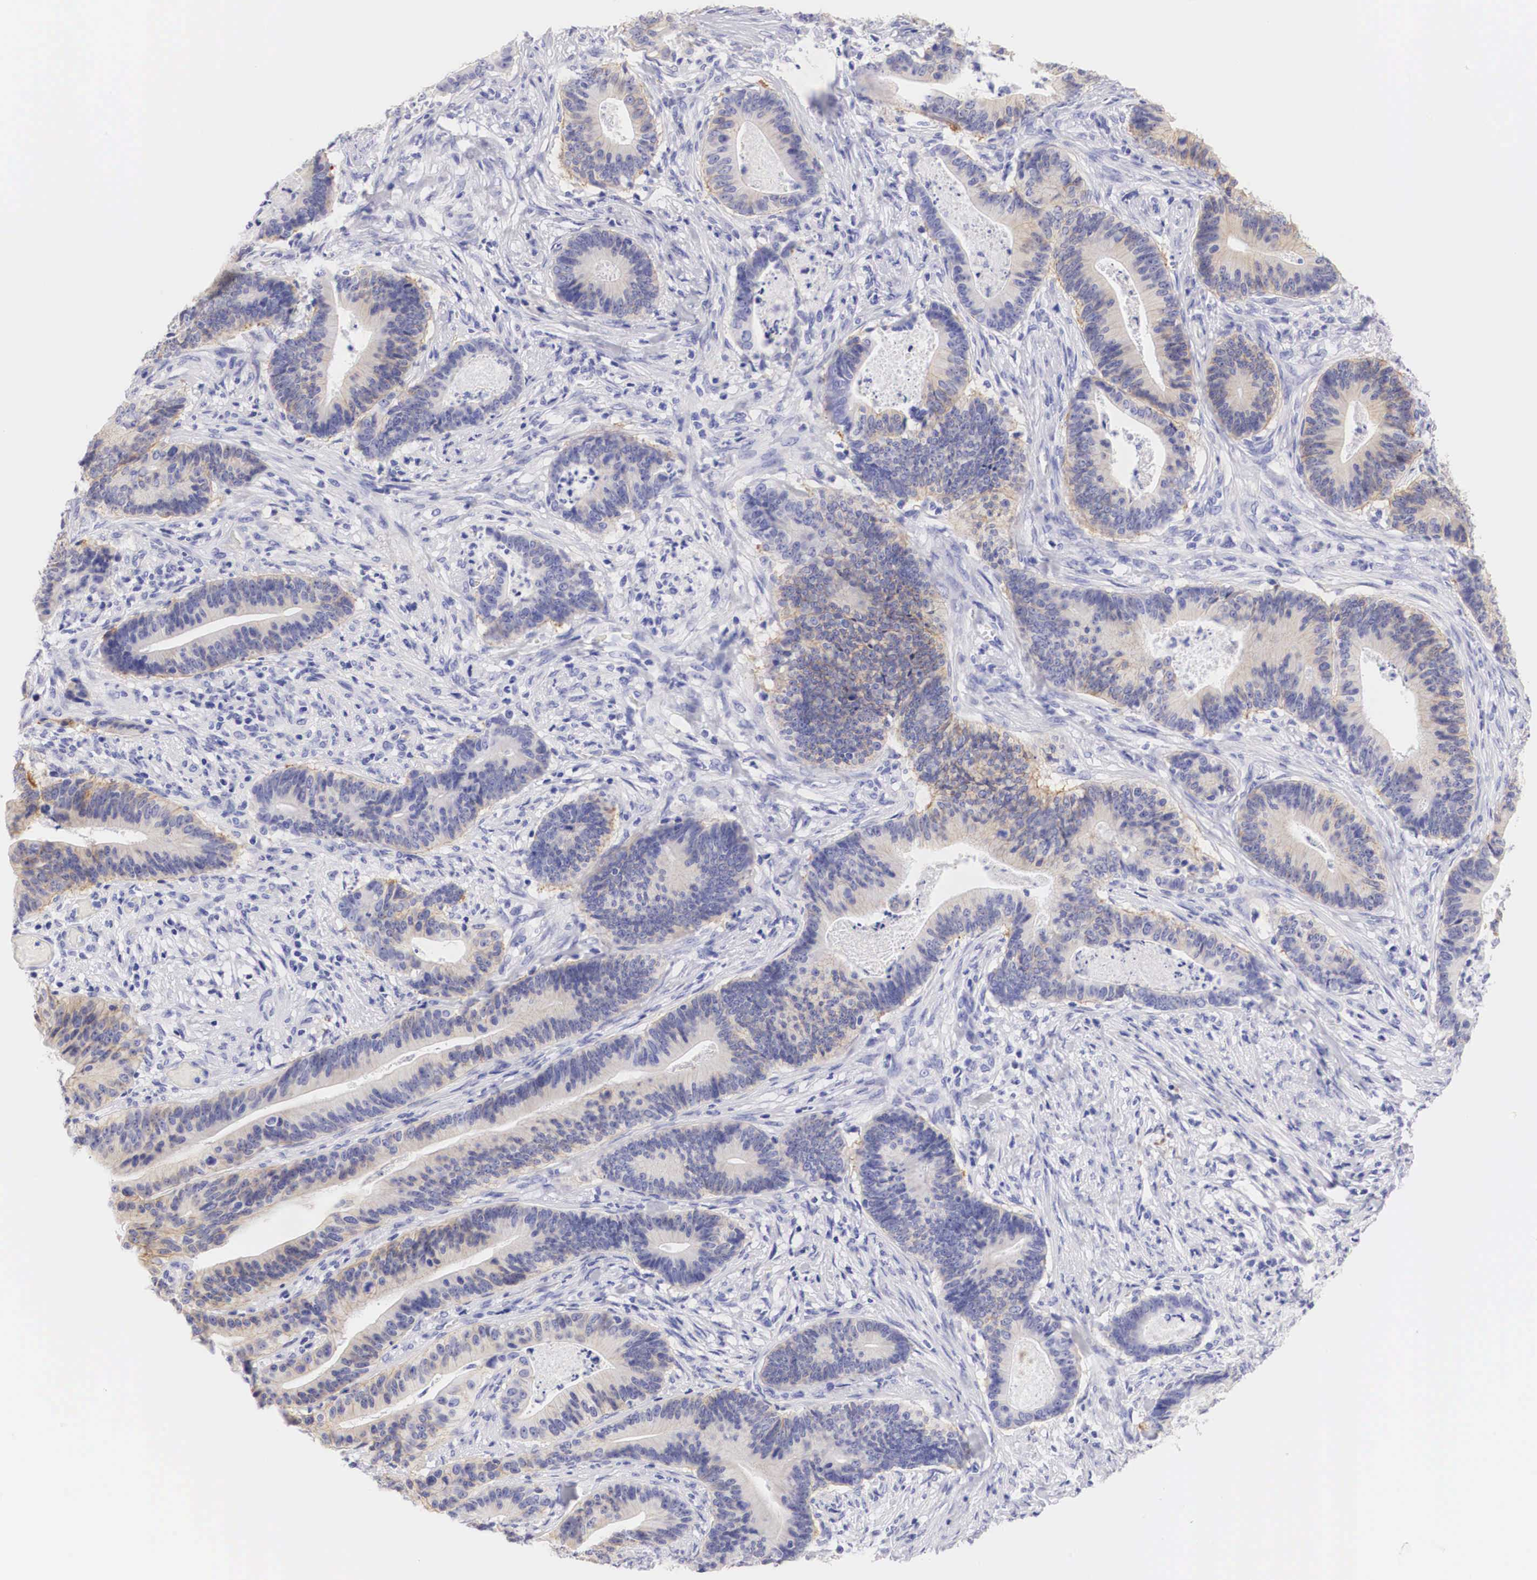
{"staining": {"intensity": "weak", "quantity": "<25%", "location": "cytoplasmic/membranous"}, "tissue": "stomach cancer", "cell_type": "Tumor cells", "image_type": "cancer", "snomed": [{"axis": "morphology", "description": "Adenocarcinoma, NOS"}, {"axis": "topography", "description": "Stomach, lower"}], "caption": "Adenocarcinoma (stomach) was stained to show a protein in brown. There is no significant staining in tumor cells. (DAB immunohistochemistry, high magnification).", "gene": "ERBB2", "patient": {"sex": "female", "age": 86}}